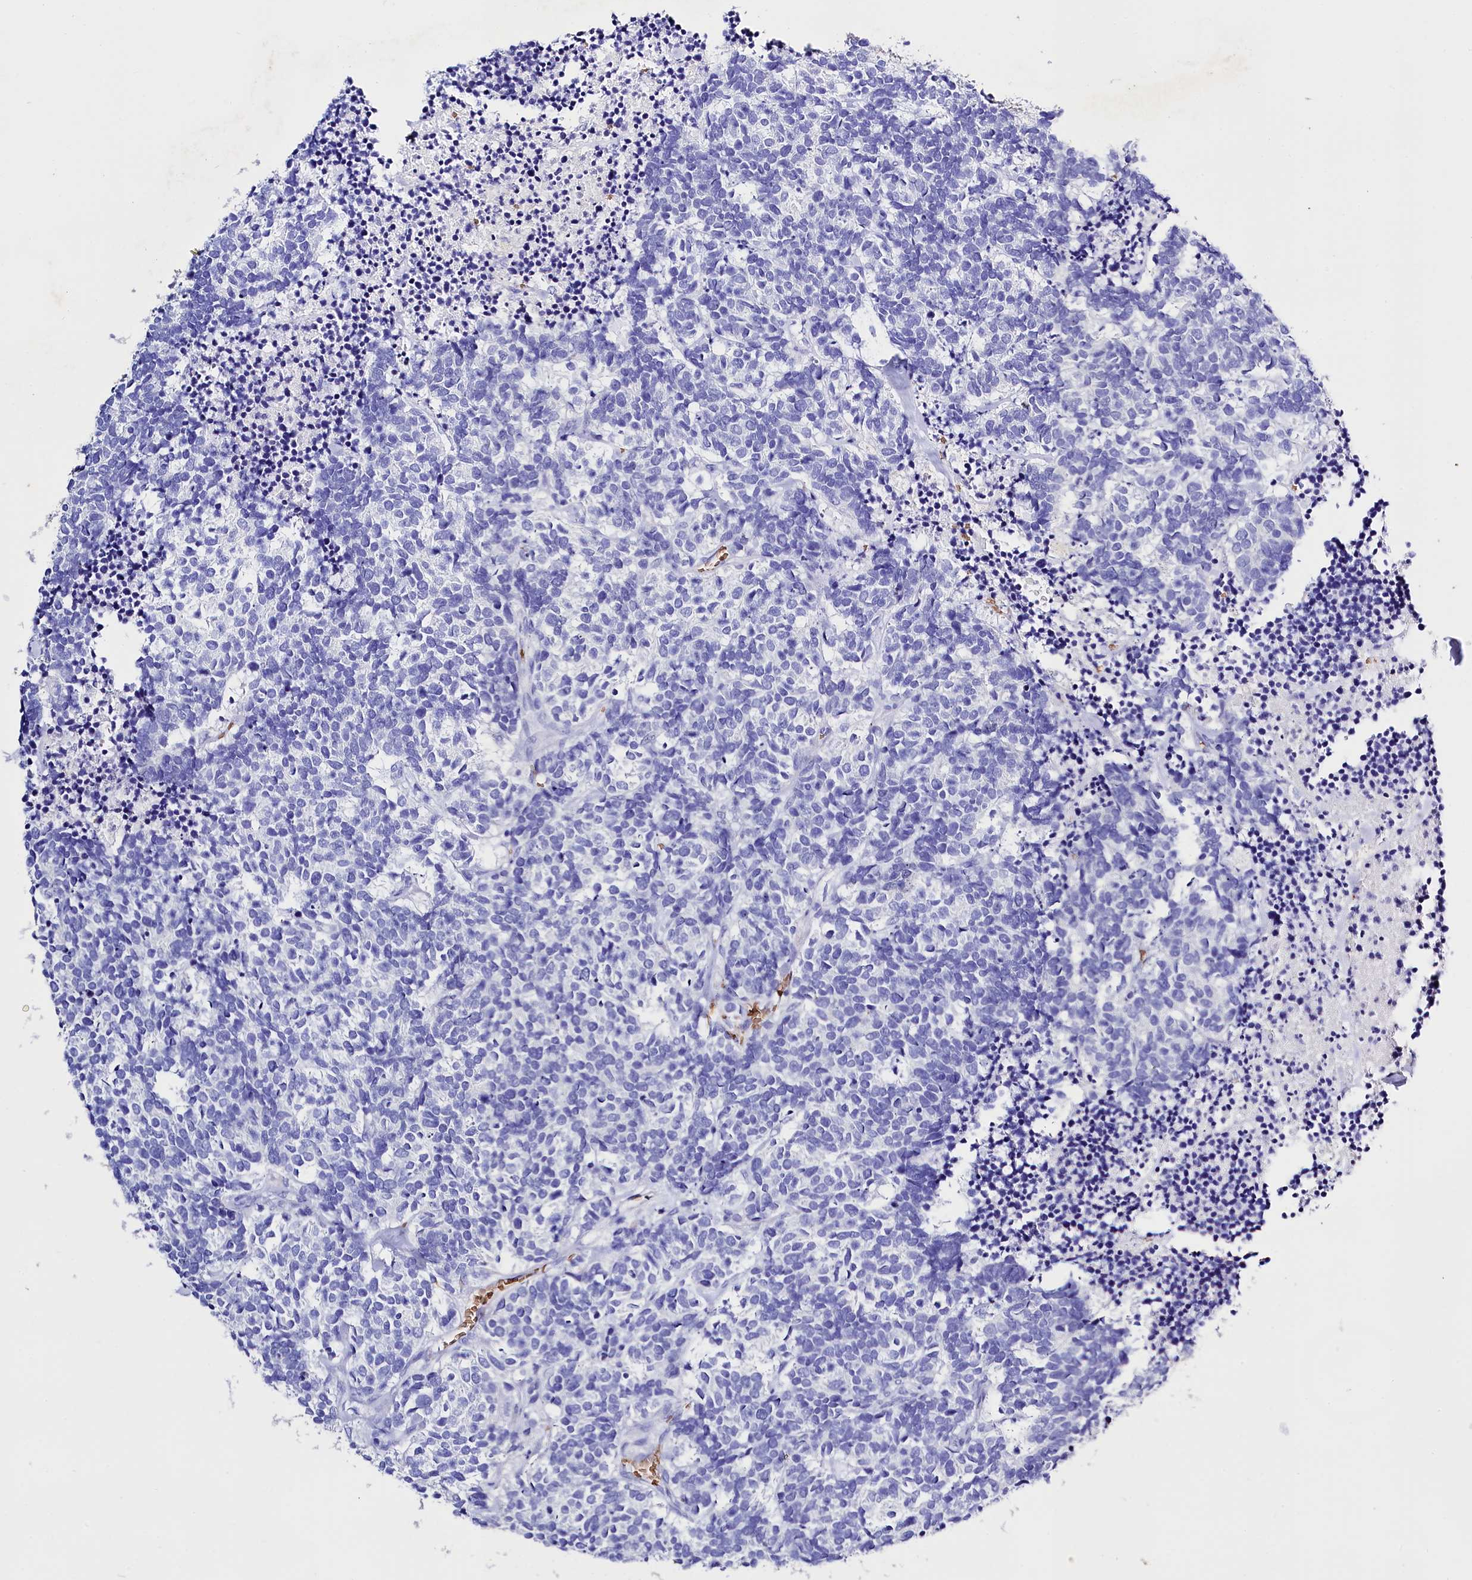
{"staining": {"intensity": "negative", "quantity": "none", "location": "none"}, "tissue": "carcinoid", "cell_type": "Tumor cells", "image_type": "cancer", "snomed": [{"axis": "morphology", "description": "Carcinoma, NOS"}, {"axis": "morphology", "description": "Carcinoid, malignant, NOS"}, {"axis": "topography", "description": "Urinary bladder"}], "caption": "Immunohistochemistry (IHC) image of neoplastic tissue: carcinoid stained with DAB (3,3'-diaminobenzidine) reveals no significant protein expression in tumor cells.", "gene": "RPUSD3", "patient": {"sex": "male", "age": 57}}